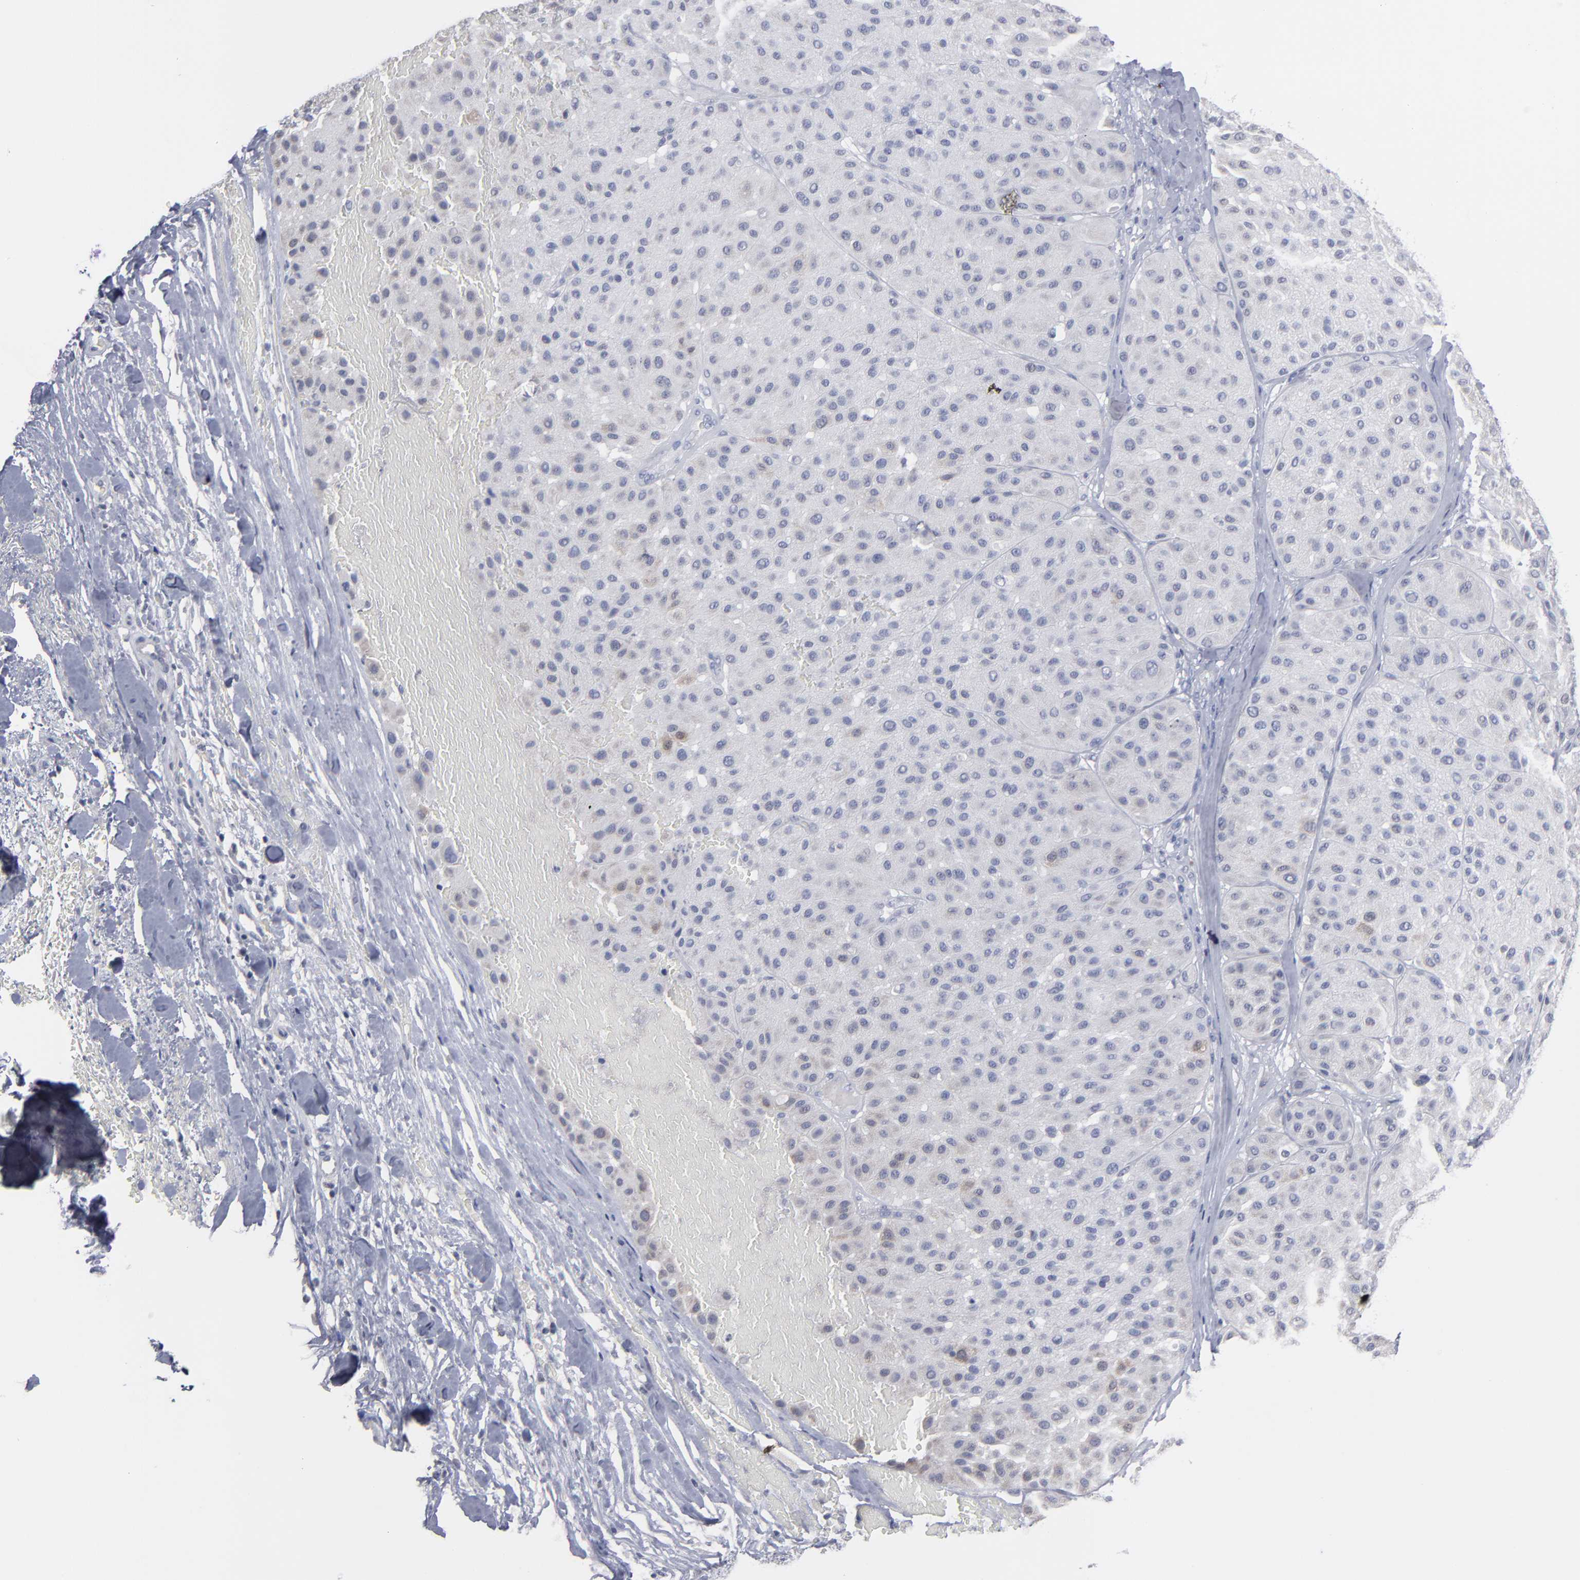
{"staining": {"intensity": "weak", "quantity": "<25%", "location": "nuclear"}, "tissue": "melanoma", "cell_type": "Tumor cells", "image_type": "cancer", "snomed": [{"axis": "morphology", "description": "Normal tissue, NOS"}, {"axis": "morphology", "description": "Malignant melanoma, Metastatic site"}, {"axis": "topography", "description": "Skin"}], "caption": "An immunohistochemistry (IHC) histopathology image of malignant melanoma (metastatic site) is shown. There is no staining in tumor cells of malignant melanoma (metastatic site).", "gene": "RPH3A", "patient": {"sex": "male", "age": 41}}